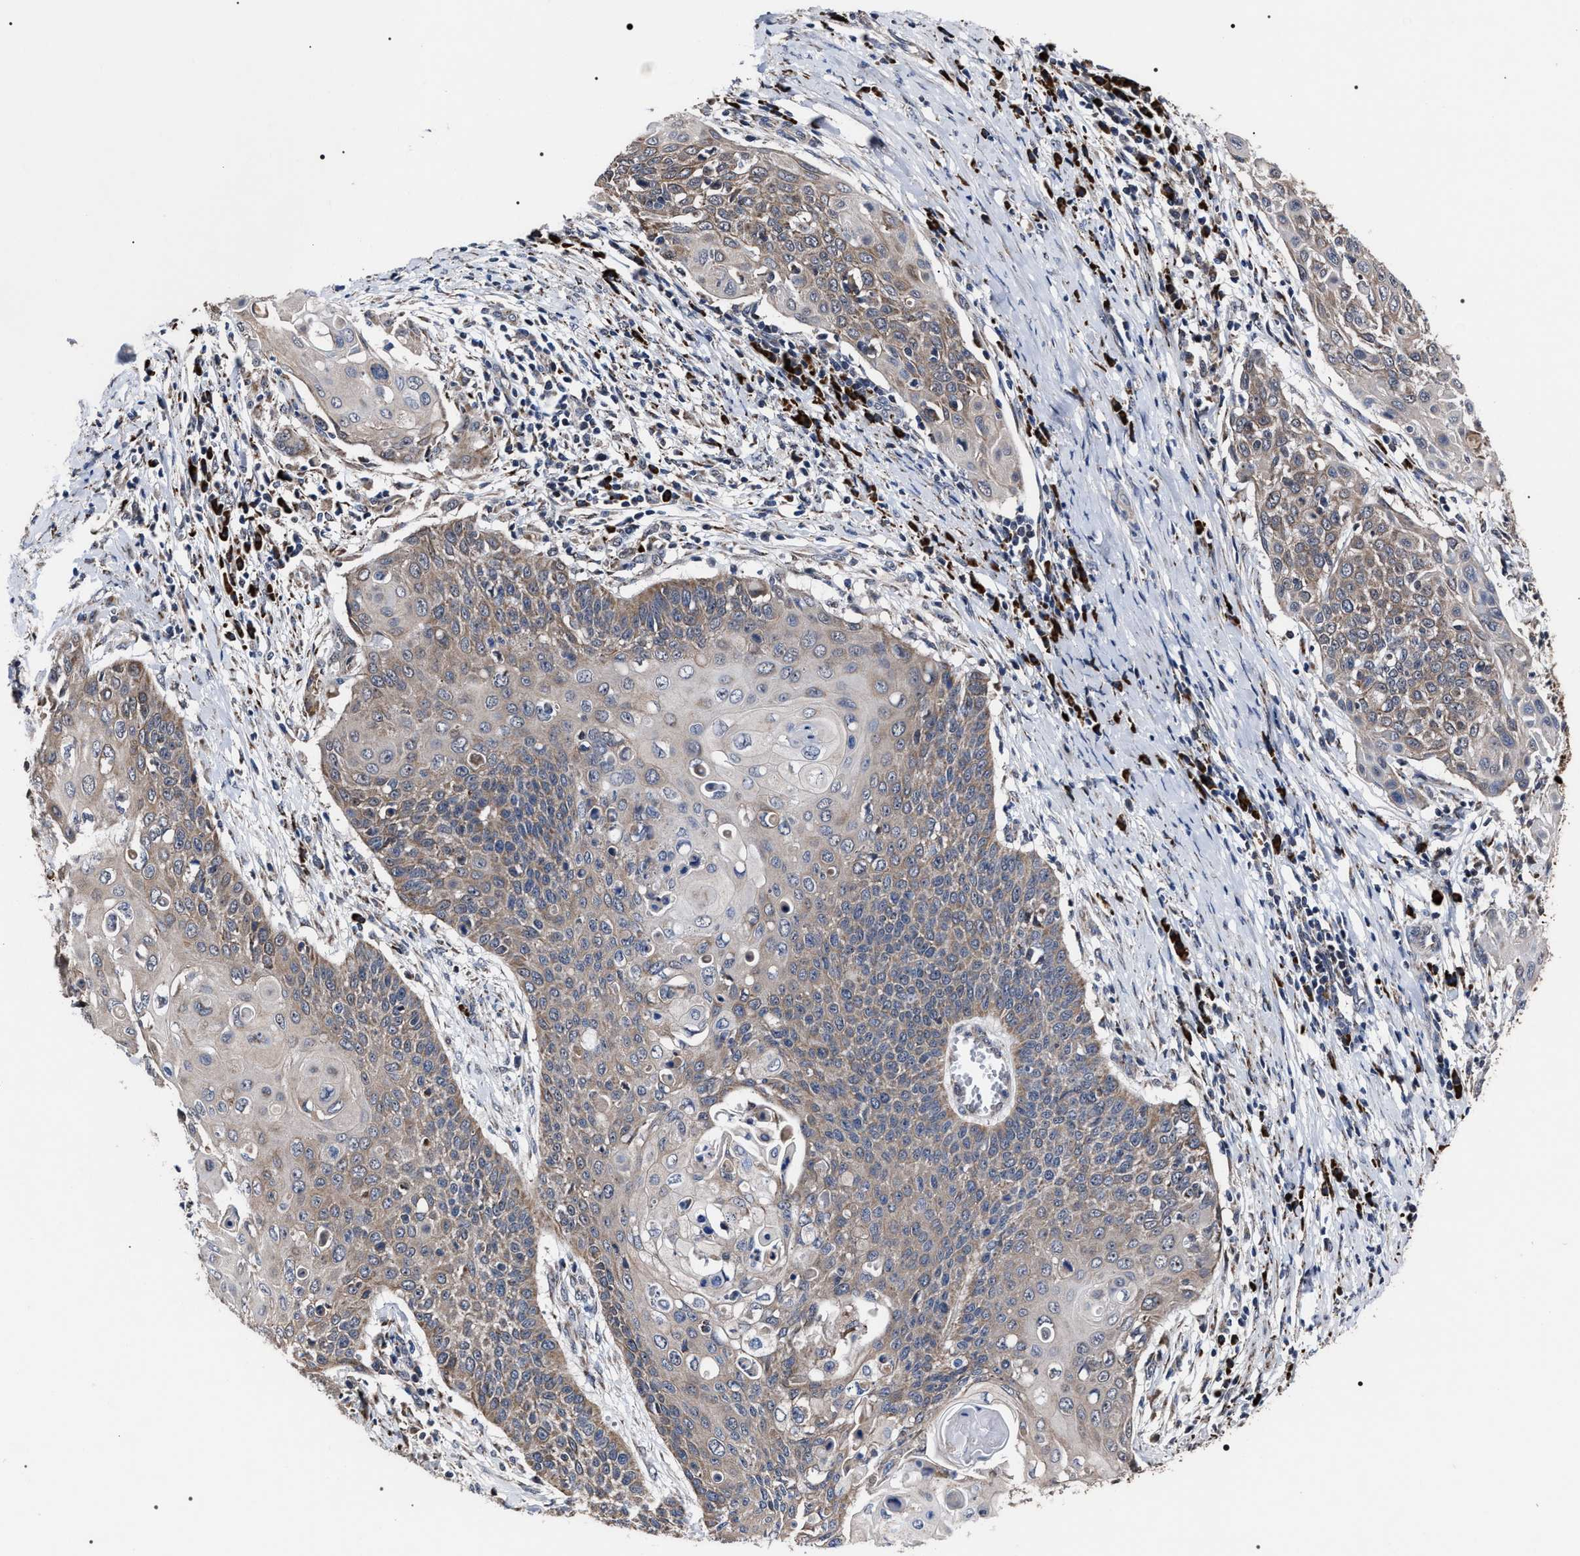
{"staining": {"intensity": "moderate", "quantity": ">75%", "location": "cytoplasmic/membranous"}, "tissue": "cervical cancer", "cell_type": "Tumor cells", "image_type": "cancer", "snomed": [{"axis": "morphology", "description": "Squamous cell carcinoma, NOS"}, {"axis": "topography", "description": "Cervix"}], "caption": "High-power microscopy captured an immunohistochemistry (IHC) image of cervical cancer (squamous cell carcinoma), revealing moderate cytoplasmic/membranous staining in about >75% of tumor cells.", "gene": "MACC1", "patient": {"sex": "female", "age": 39}}